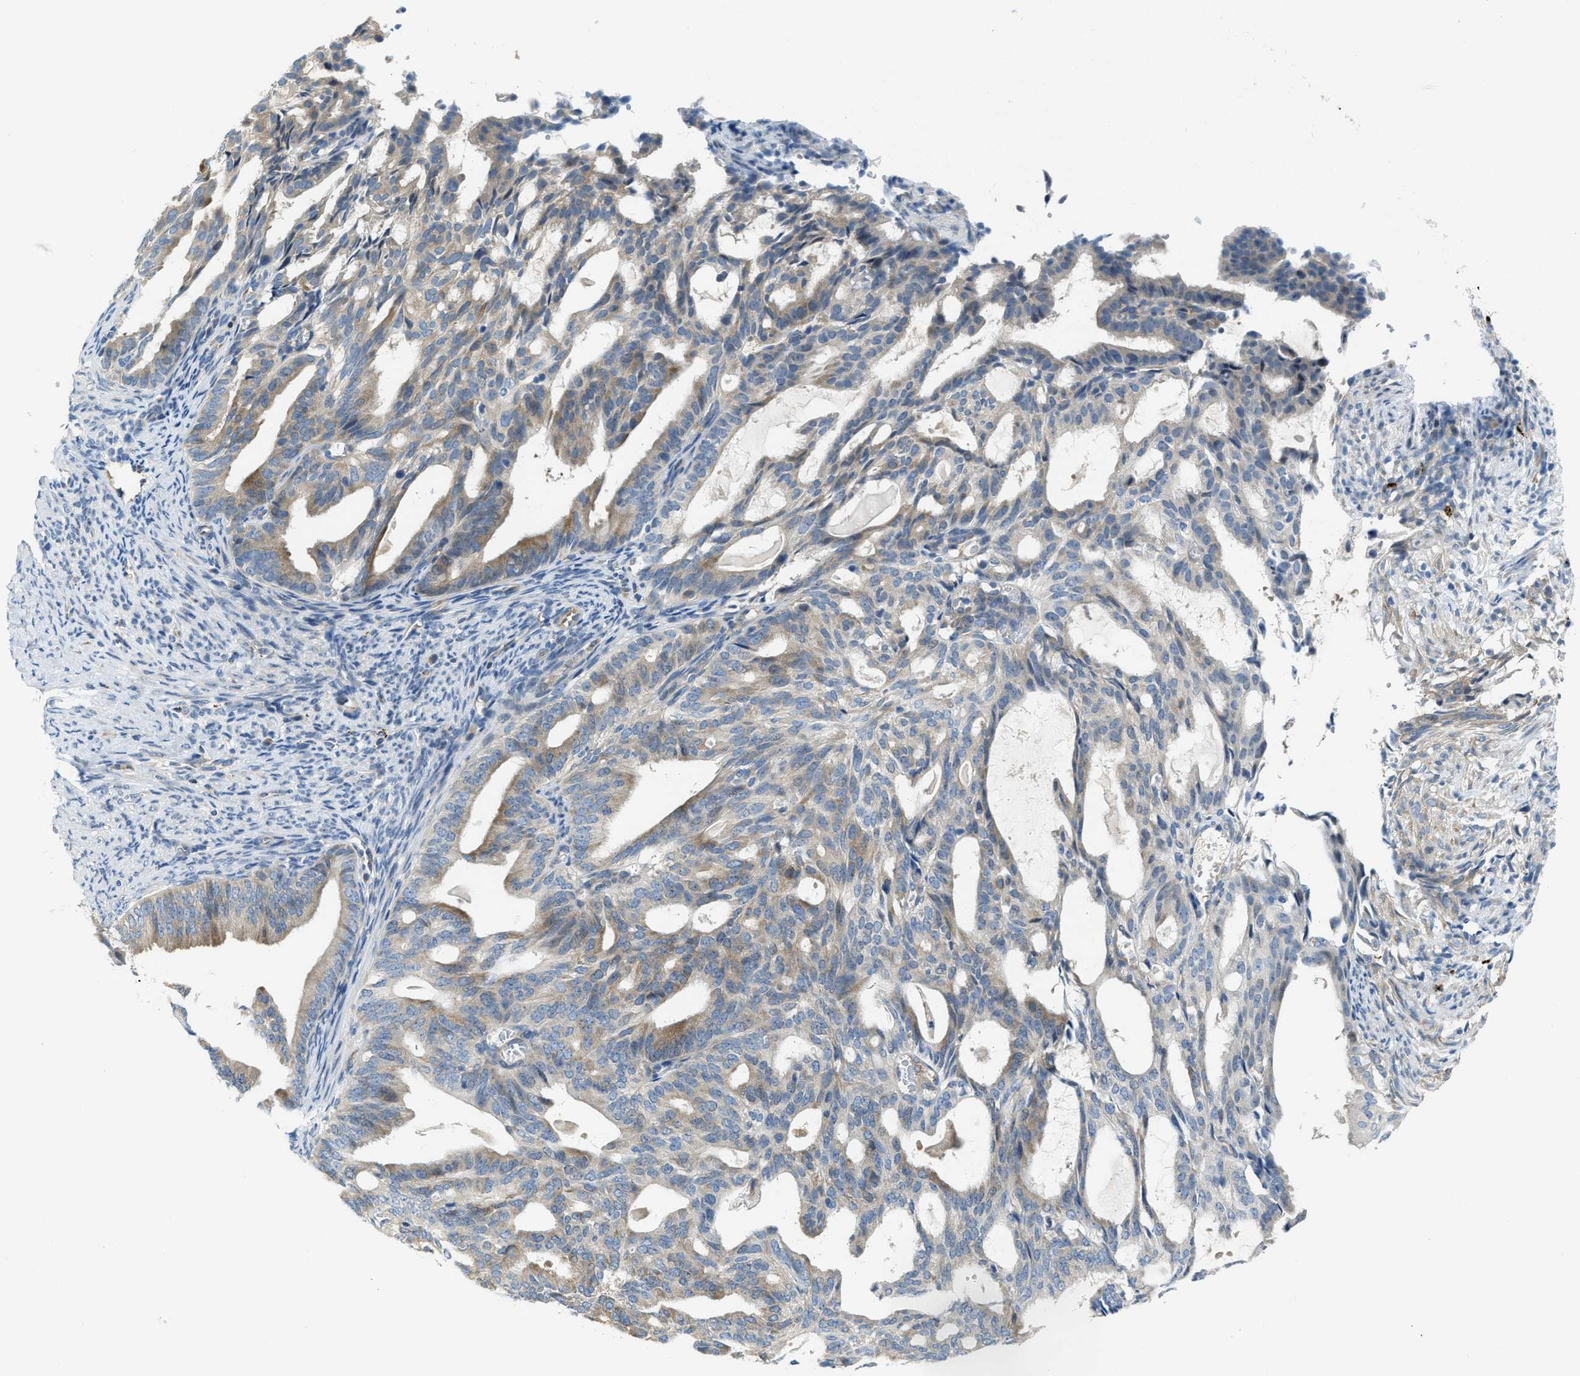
{"staining": {"intensity": "weak", "quantity": "25%-75%", "location": "cytoplasmic/membranous"}, "tissue": "endometrial cancer", "cell_type": "Tumor cells", "image_type": "cancer", "snomed": [{"axis": "morphology", "description": "Adenocarcinoma, NOS"}, {"axis": "topography", "description": "Endometrium"}], "caption": "Protein staining by immunohistochemistry (IHC) demonstrates weak cytoplasmic/membranous positivity in about 25%-75% of tumor cells in endometrial adenocarcinoma.", "gene": "KLHDC10", "patient": {"sex": "female", "age": 58}}